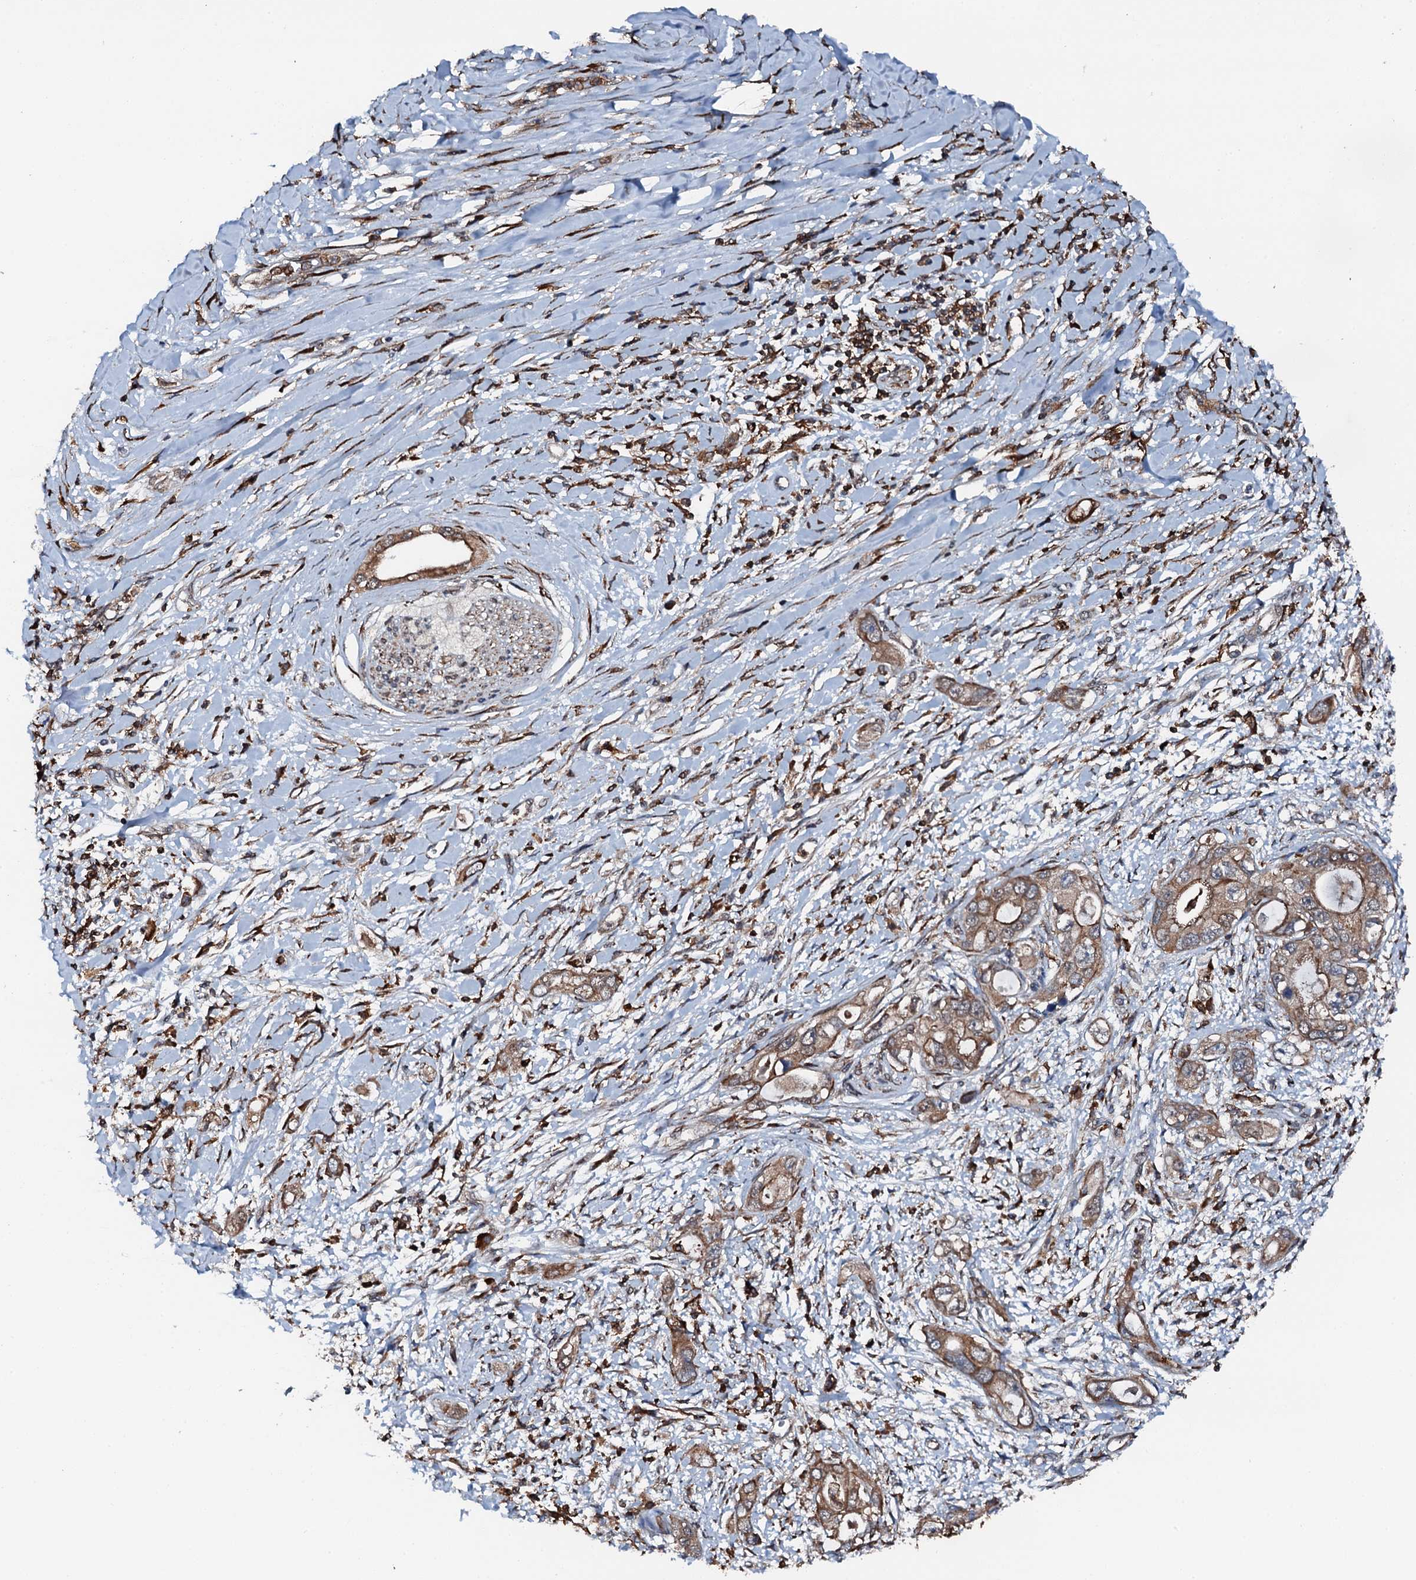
{"staining": {"intensity": "strong", "quantity": ">75%", "location": "cytoplasmic/membranous"}, "tissue": "pancreatic cancer", "cell_type": "Tumor cells", "image_type": "cancer", "snomed": [{"axis": "morphology", "description": "Inflammation, NOS"}, {"axis": "morphology", "description": "Adenocarcinoma, NOS"}, {"axis": "topography", "description": "Pancreas"}], "caption": "Strong cytoplasmic/membranous expression for a protein is identified in approximately >75% of tumor cells of pancreatic cancer using IHC.", "gene": "EDC4", "patient": {"sex": "female", "age": 56}}